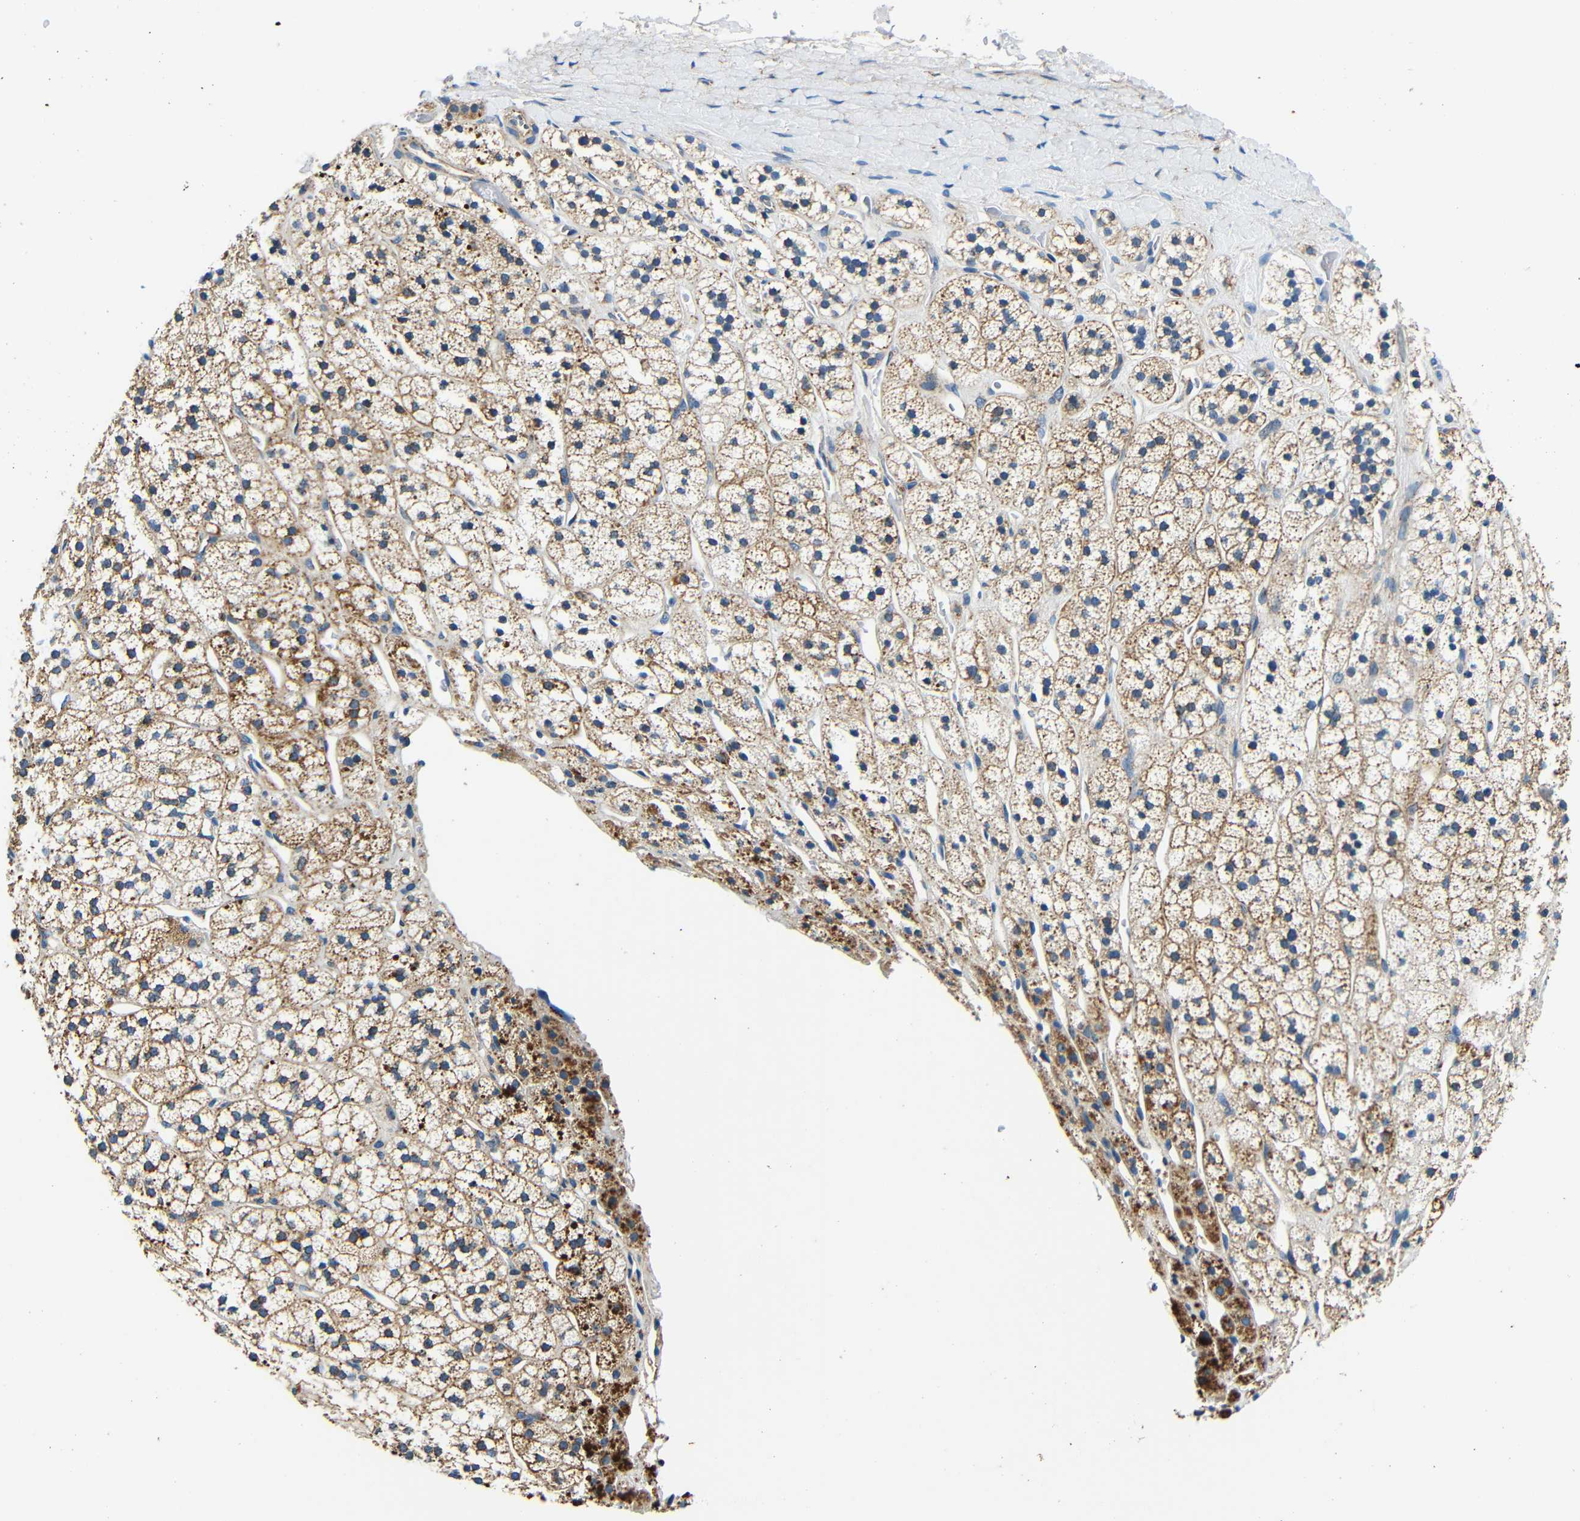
{"staining": {"intensity": "moderate", "quantity": ">75%", "location": "cytoplasmic/membranous"}, "tissue": "adrenal gland", "cell_type": "Glandular cells", "image_type": "normal", "snomed": [{"axis": "morphology", "description": "Normal tissue, NOS"}, {"axis": "topography", "description": "Adrenal gland"}], "caption": "IHC micrograph of unremarkable adrenal gland: adrenal gland stained using immunohistochemistry (IHC) reveals medium levels of moderate protein expression localized specifically in the cytoplasmic/membranous of glandular cells, appearing as a cytoplasmic/membranous brown color.", "gene": "GALNT18", "patient": {"sex": "male", "age": 56}}